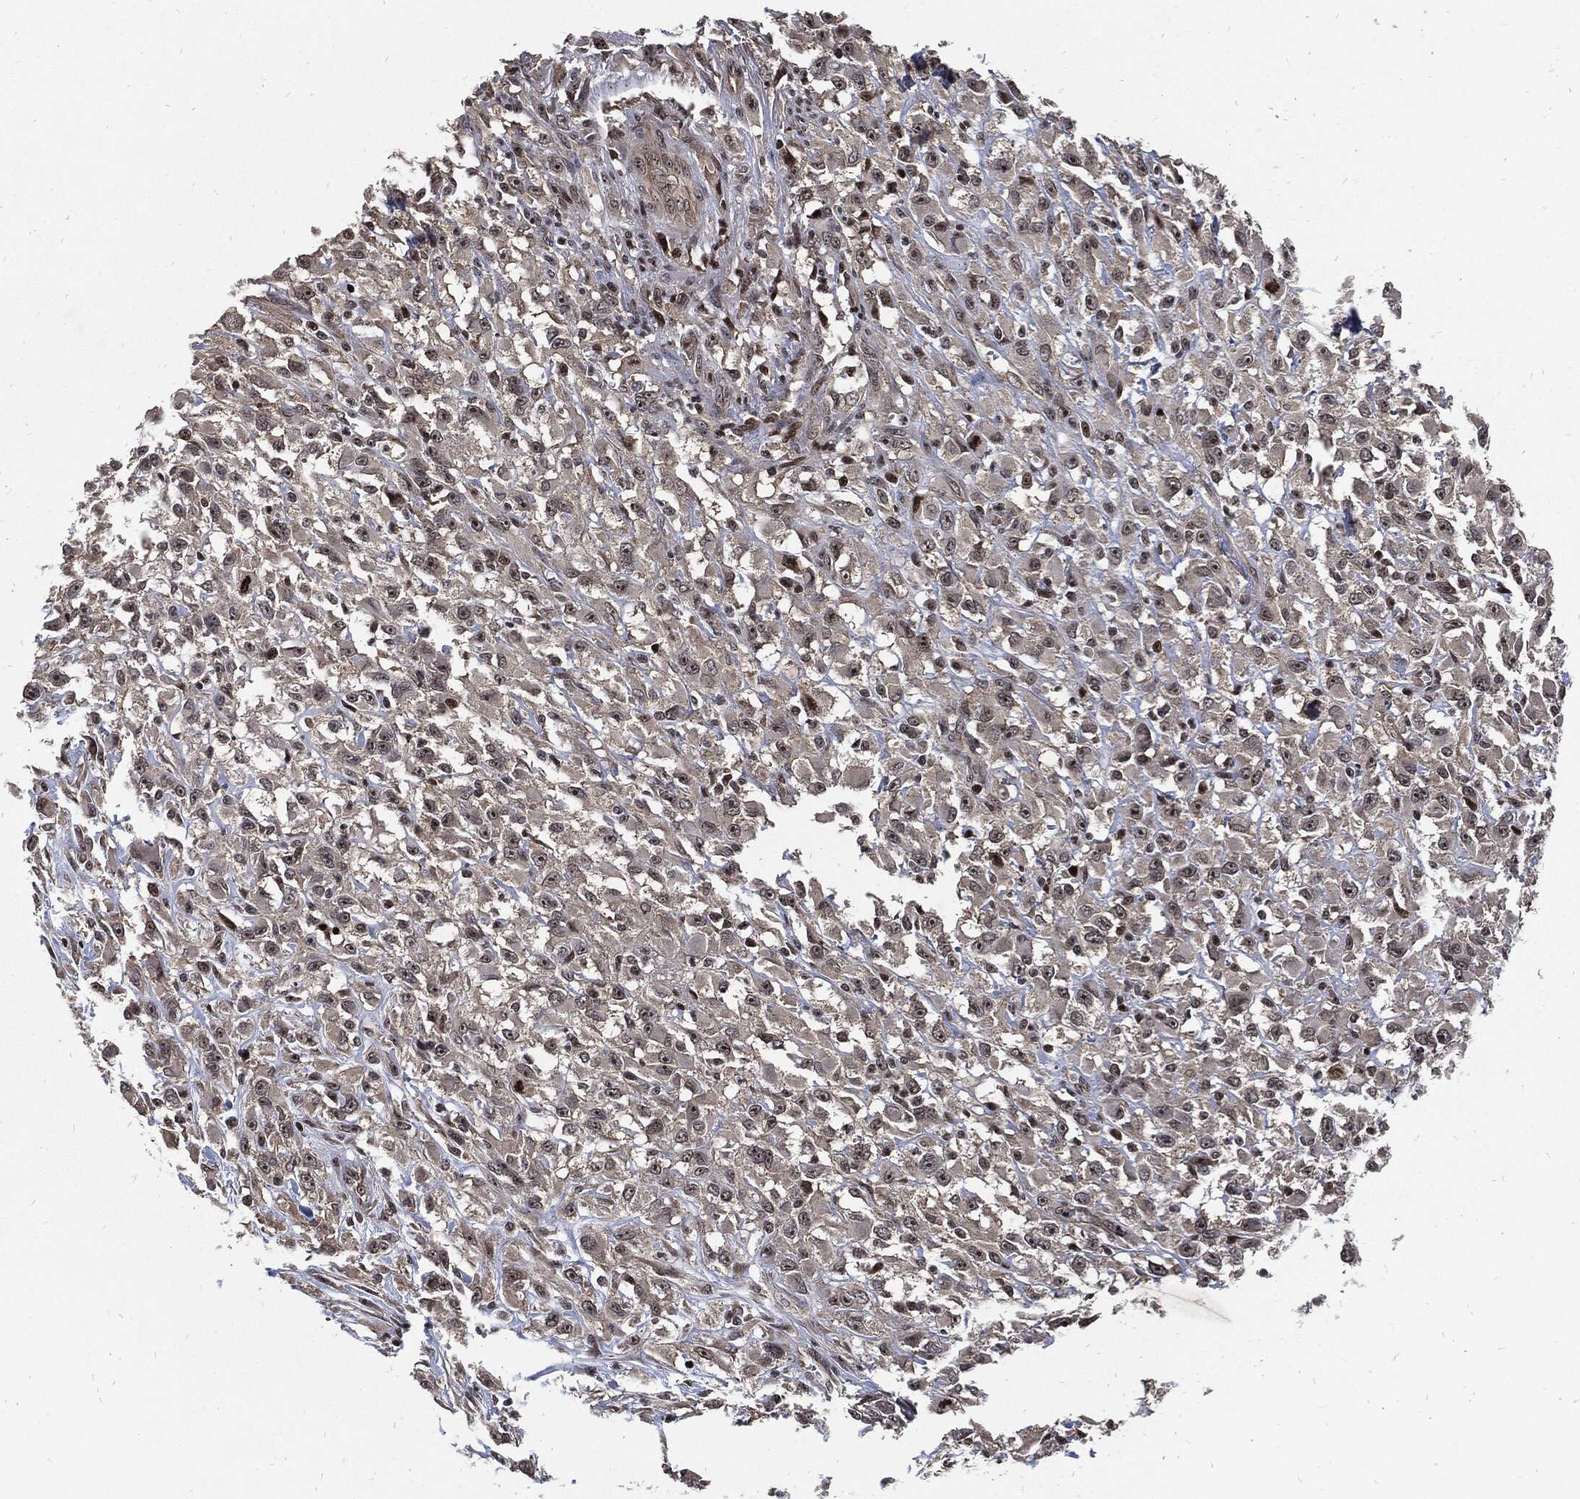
{"staining": {"intensity": "negative", "quantity": "none", "location": "none"}, "tissue": "head and neck cancer", "cell_type": "Tumor cells", "image_type": "cancer", "snomed": [{"axis": "morphology", "description": "Squamous cell carcinoma, NOS"}, {"axis": "morphology", "description": "Squamous cell carcinoma, metastatic, NOS"}, {"axis": "topography", "description": "Oral tissue"}, {"axis": "topography", "description": "Head-Neck"}], "caption": "Immunohistochemistry (IHC) image of neoplastic tissue: head and neck metastatic squamous cell carcinoma stained with DAB shows no significant protein expression in tumor cells. (DAB immunohistochemistry visualized using brightfield microscopy, high magnification).", "gene": "ZNF775", "patient": {"sex": "female", "age": 85}}